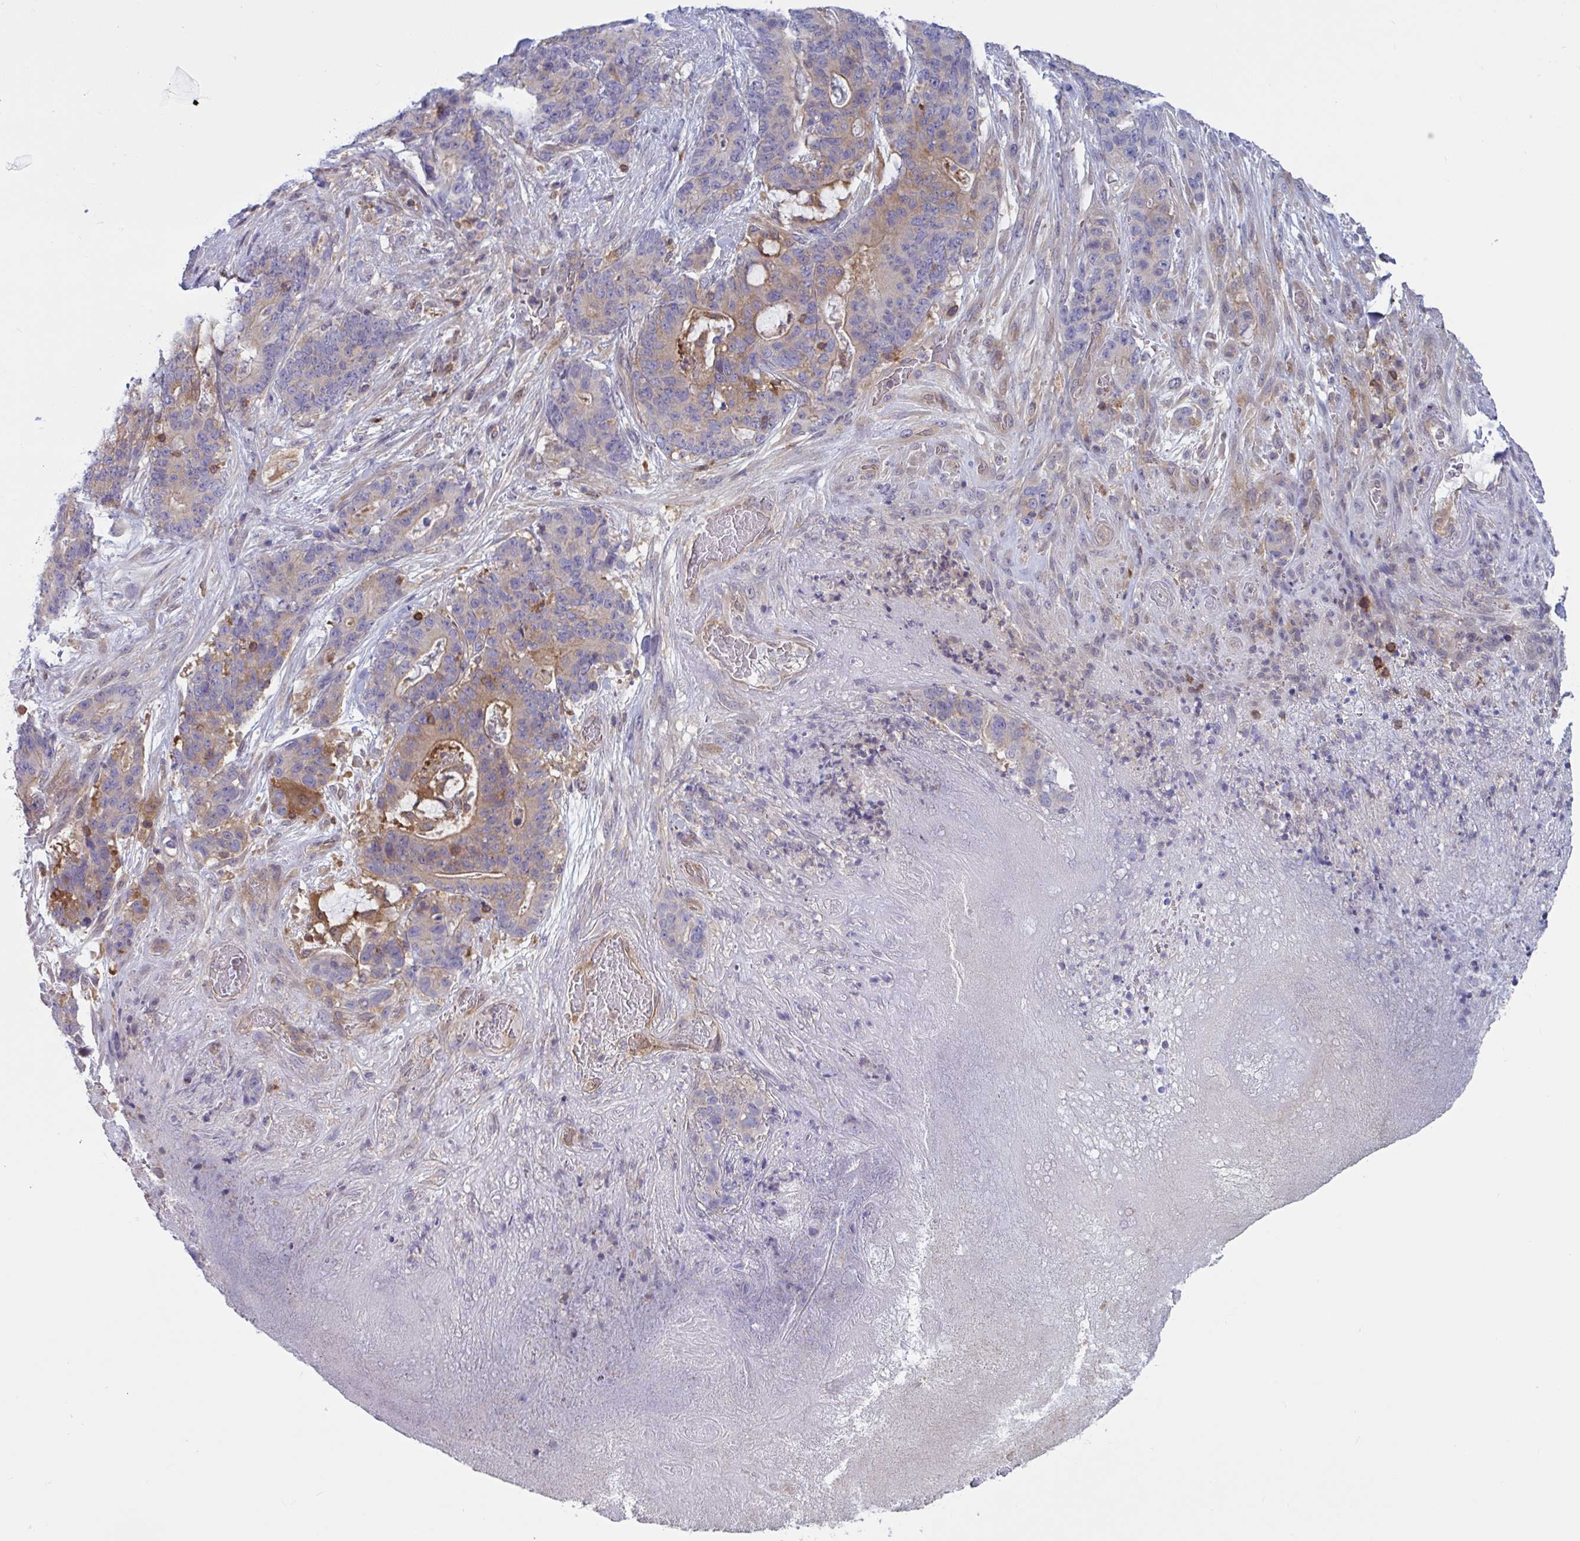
{"staining": {"intensity": "weak", "quantity": "25%-75%", "location": "cytoplasmic/membranous"}, "tissue": "stomach cancer", "cell_type": "Tumor cells", "image_type": "cancer", "snomed": [{"axis": "morphology", "description": "Normal tissue, NOS"}, {"axis": "morphology", "description": "Adenocarcinoma, NOS"}, {"axis": "topography", "description": "Stomach"}], "caption": "This is a histology image of IHC staining of stomach cancer (adenocarcinoma), which shows weak staining in the cytoplasmic/membranous of tumor cells.", "gene": "TANK", "patient": {"sex": "female", "age": 64}}